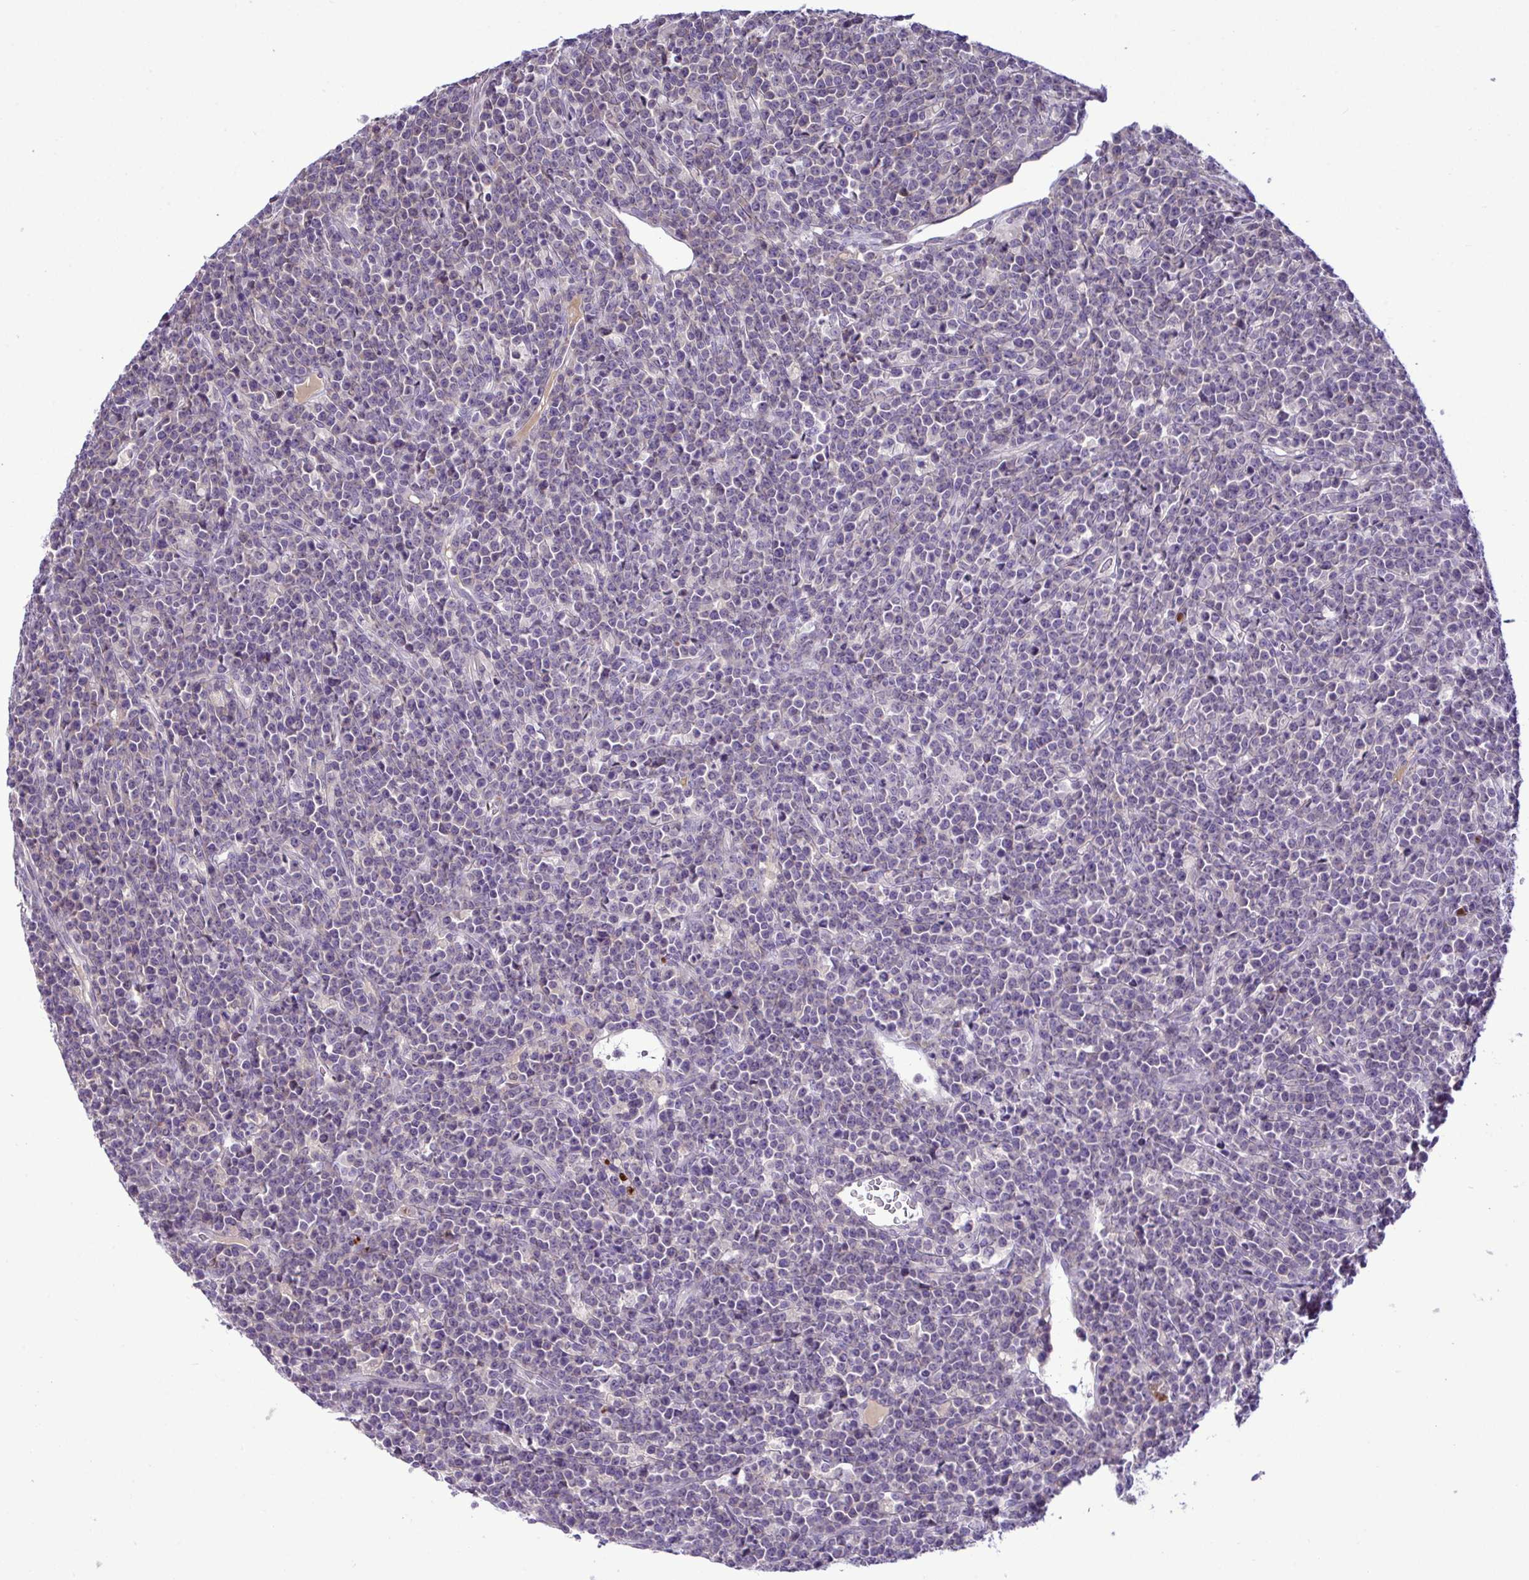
{"staining": {"intensity": "negative", "quantity": "none", "location": "none"}, "tissue": "lymphoma", "cell_type": "Tumor cells", "image_type": "cancer", "snomed": [{"axis": "morphology", "description": "Malignant lymphoma, non-Hodgkin's type, High grade"}, {"axis": "topography", "description": "Ovary"}], "caption": "Tumor cells are negative for protein expression in human malignant lymphoma, non-Hodgkin's type (high-grade).", "gene": "SYNPO2L", "patient": {"sex": "female", "age": 56}}